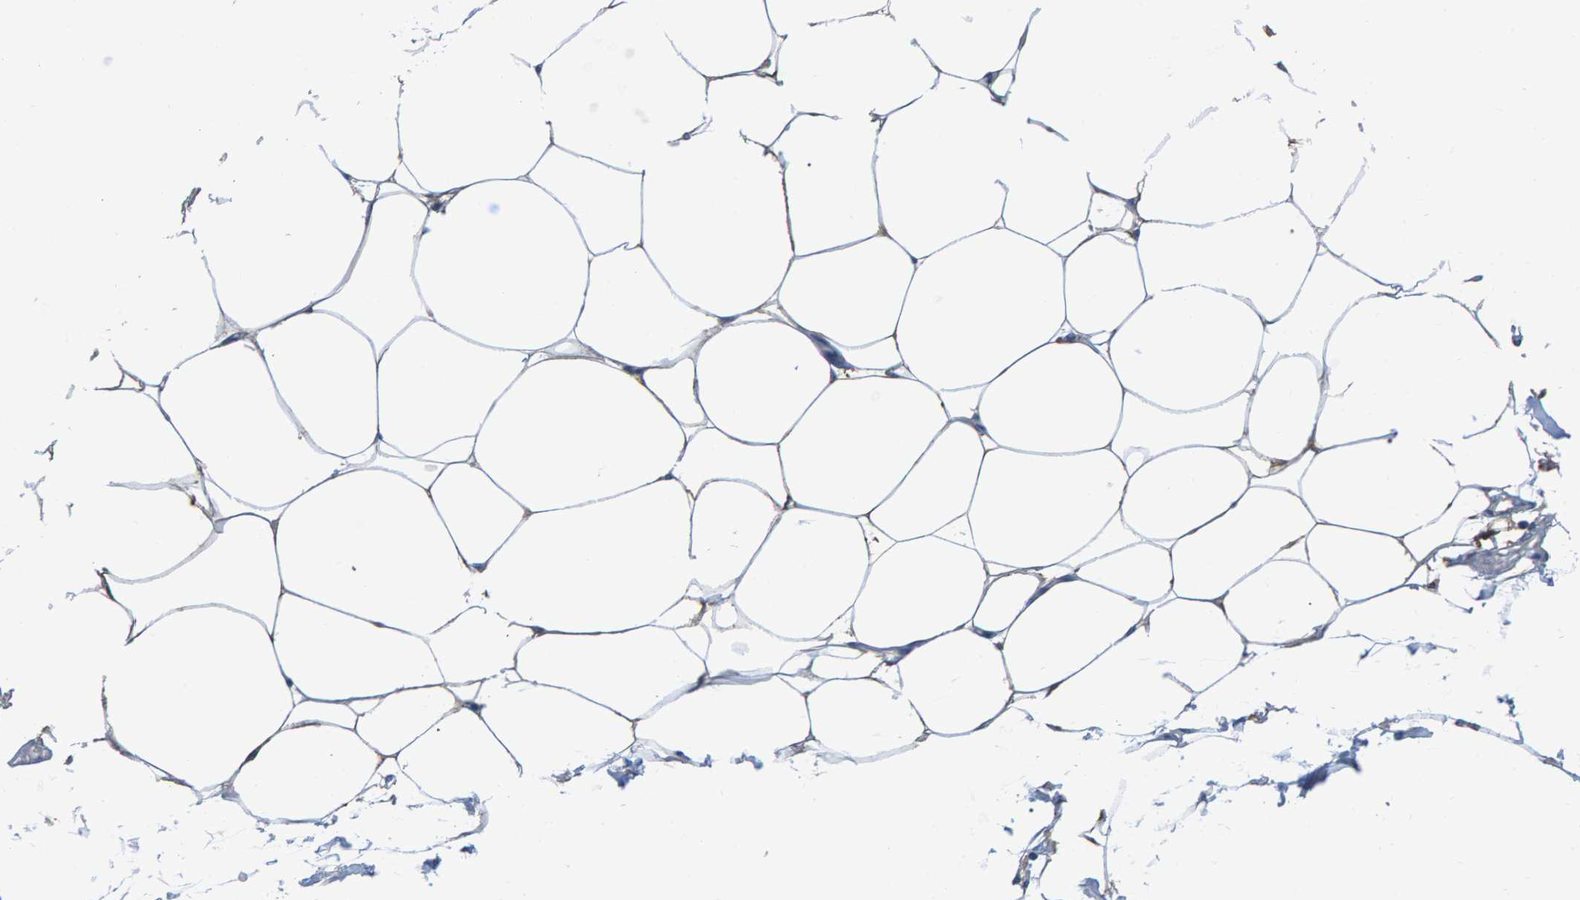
{"staining": {"intensity": "negative", "quantity": "none", "location": "none"}, "tissue": "adipose tissue", "cell_type": "Adipocytes", "image_type": "normal", "snomed": [{"axis": "morphology", "description": "Normal tissue, NOS"}, {"axis": "morphology", "description": "Adenocarcinoma, NOS"}, {"axis": "topography", "description": "Colon"}, {"axis": "topography", "description": "Peripheral nerve tissue"}], "caption": "Immunohistochemical staining of unremarkable adipose tissue reveals no significant positivity in adipocytes. Brightfield microscopy of IHC stained with DAB (3,3'-diaminobenzidine) (brown) and hematoxylin (blue), captured at high magnification.", "gene": "IDO1", "patient": {"sex": "male", "age": 14}}